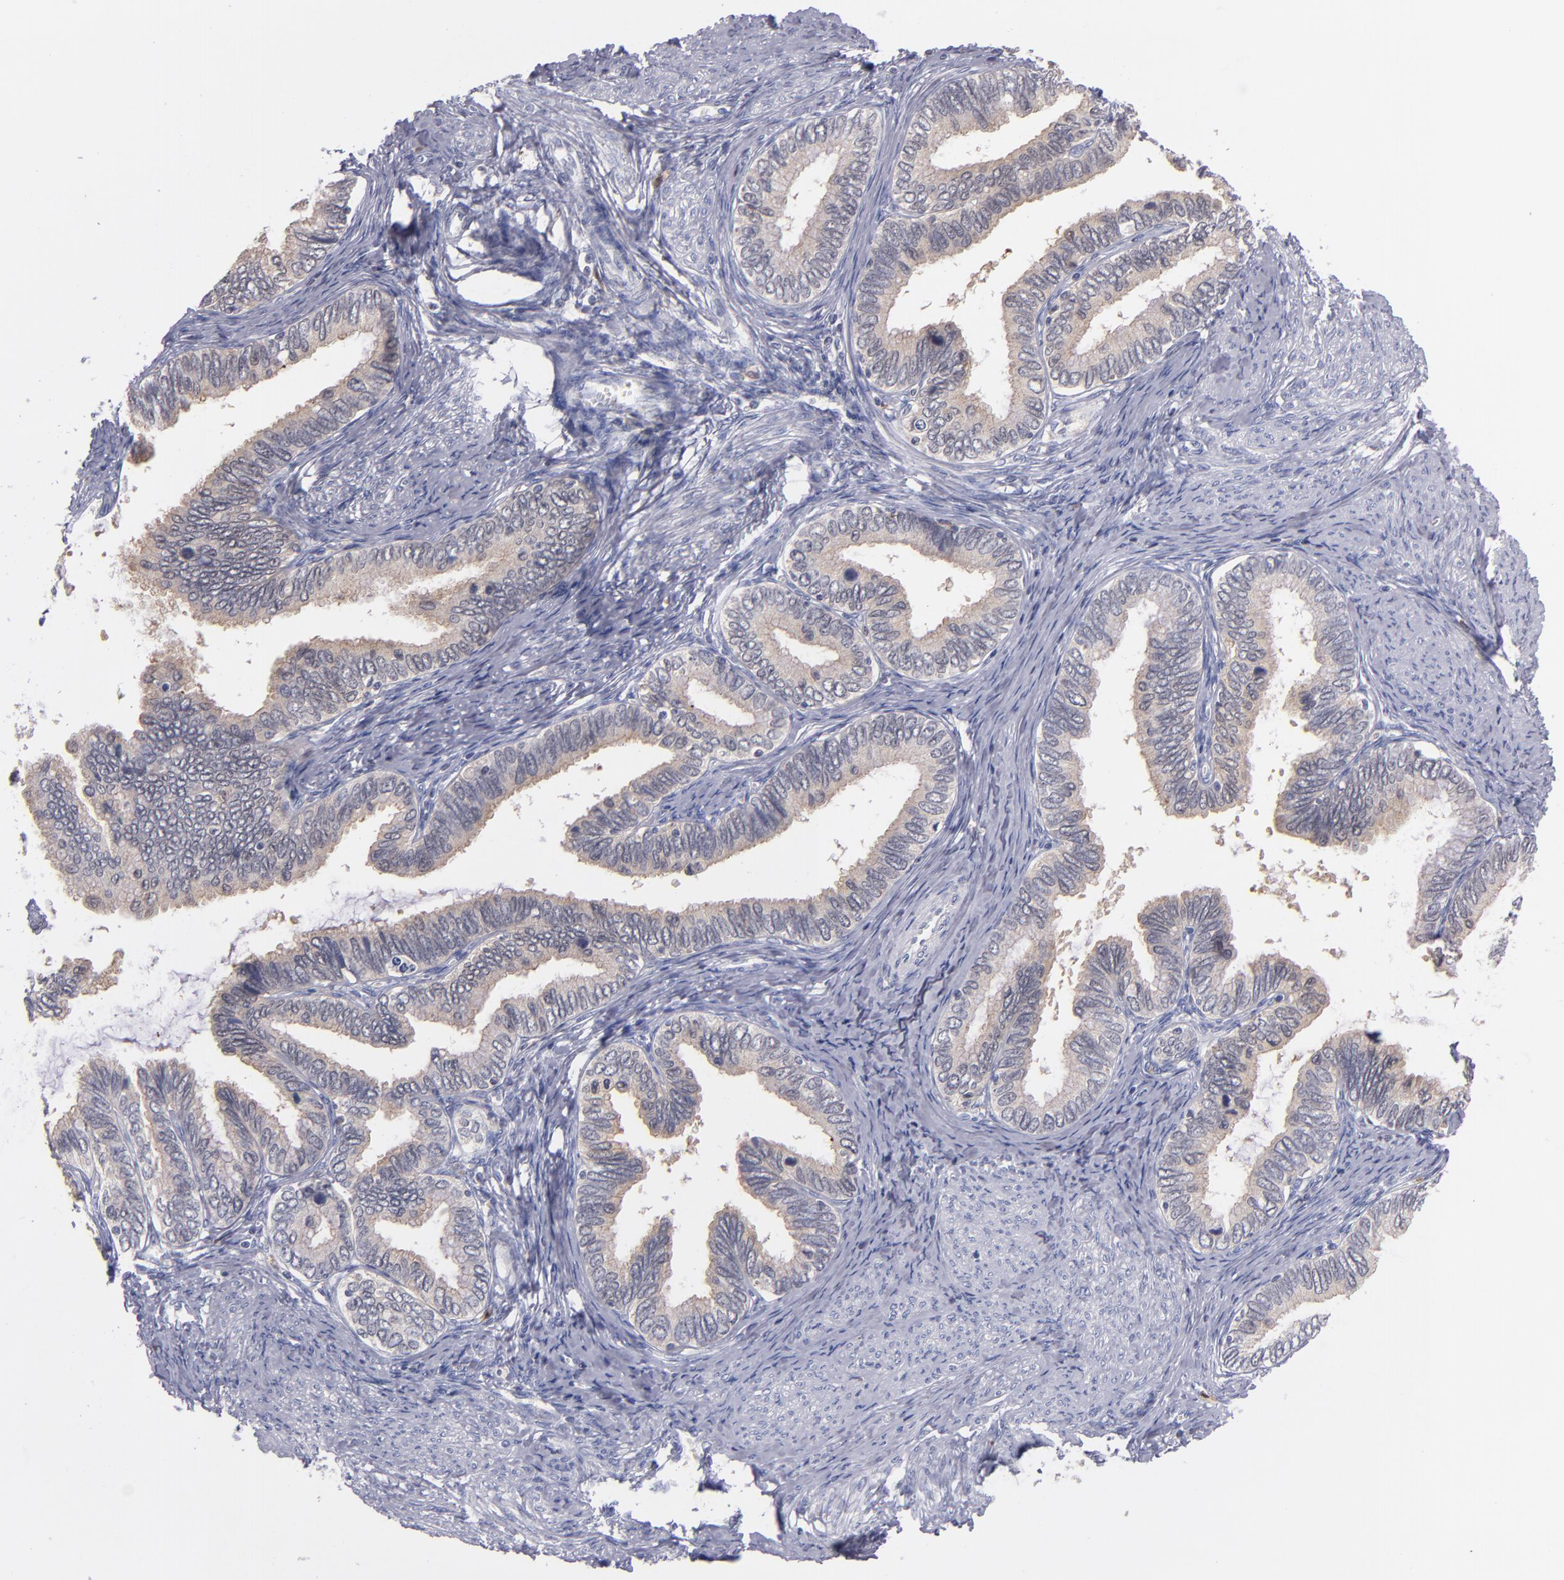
{"staining": {"intensity": "weak", "quantity": "25%-75%", "location": "cytoplasmic/membranous"}, "tissue": "cervical cancer", "cell_type": "Tumor cells", "image_type": "cancer", "snomed": [{"axis": "morphology", "description": "Adenocarcinoma, NOS"}, {"axis": "topography", "description": "Cervix"}], "caption": "Adenocarcinoma (cervical) tissue reveals weak cytoplasmic/membranous staining in approximately 25%-75% of tumor cells, visualized by immunohistochemistry.", "gene": "PRKCD", "patient": {"sex": "female", "age": 49}}